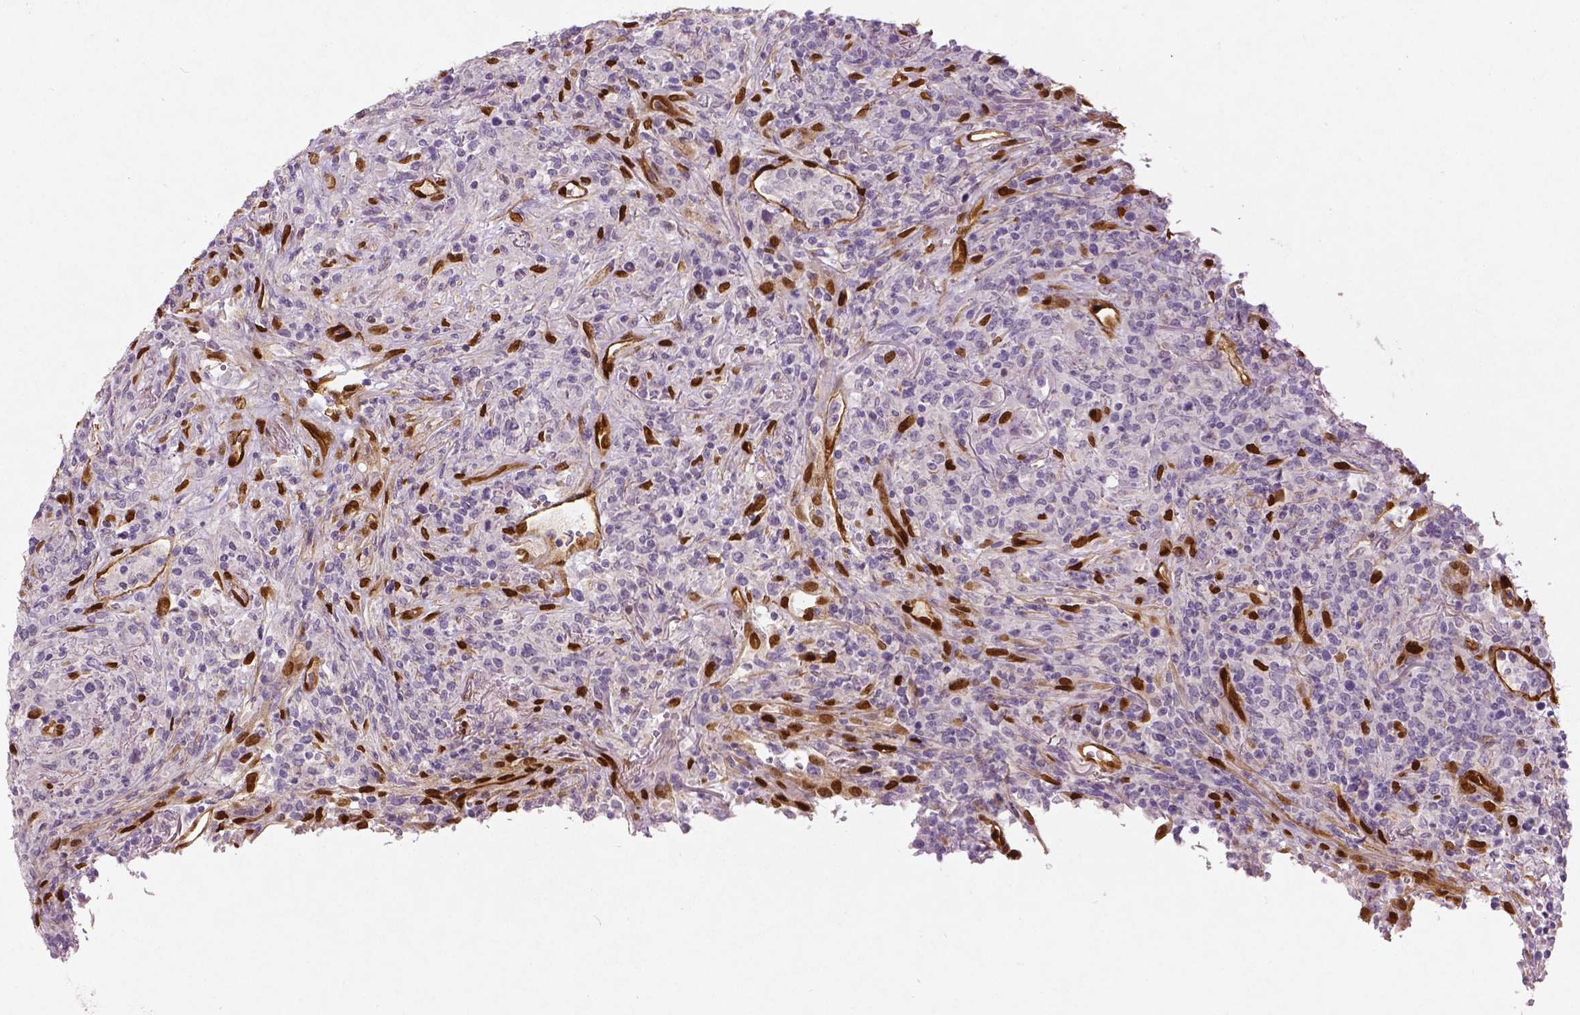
{"staining": {"intensity": "negative", "quantity": "none", "location": "none"}, "tissue": "lymphoma", "cell_type": "Tumor cells", "image_type": "cancer", "snomed": [{"axis": "morphology", "description": "Malignant lymphoma, non-Hodgkin's type, High grade"}, {"axis": "topography", "description": "Lung"}], "caption": "Tumor cells show no significant protein expression in malignant lymphoma, non-Hodgkin's type (high-grade).", "gene": "WWTR1", "patient": {"sex": "male", "age": 79}}